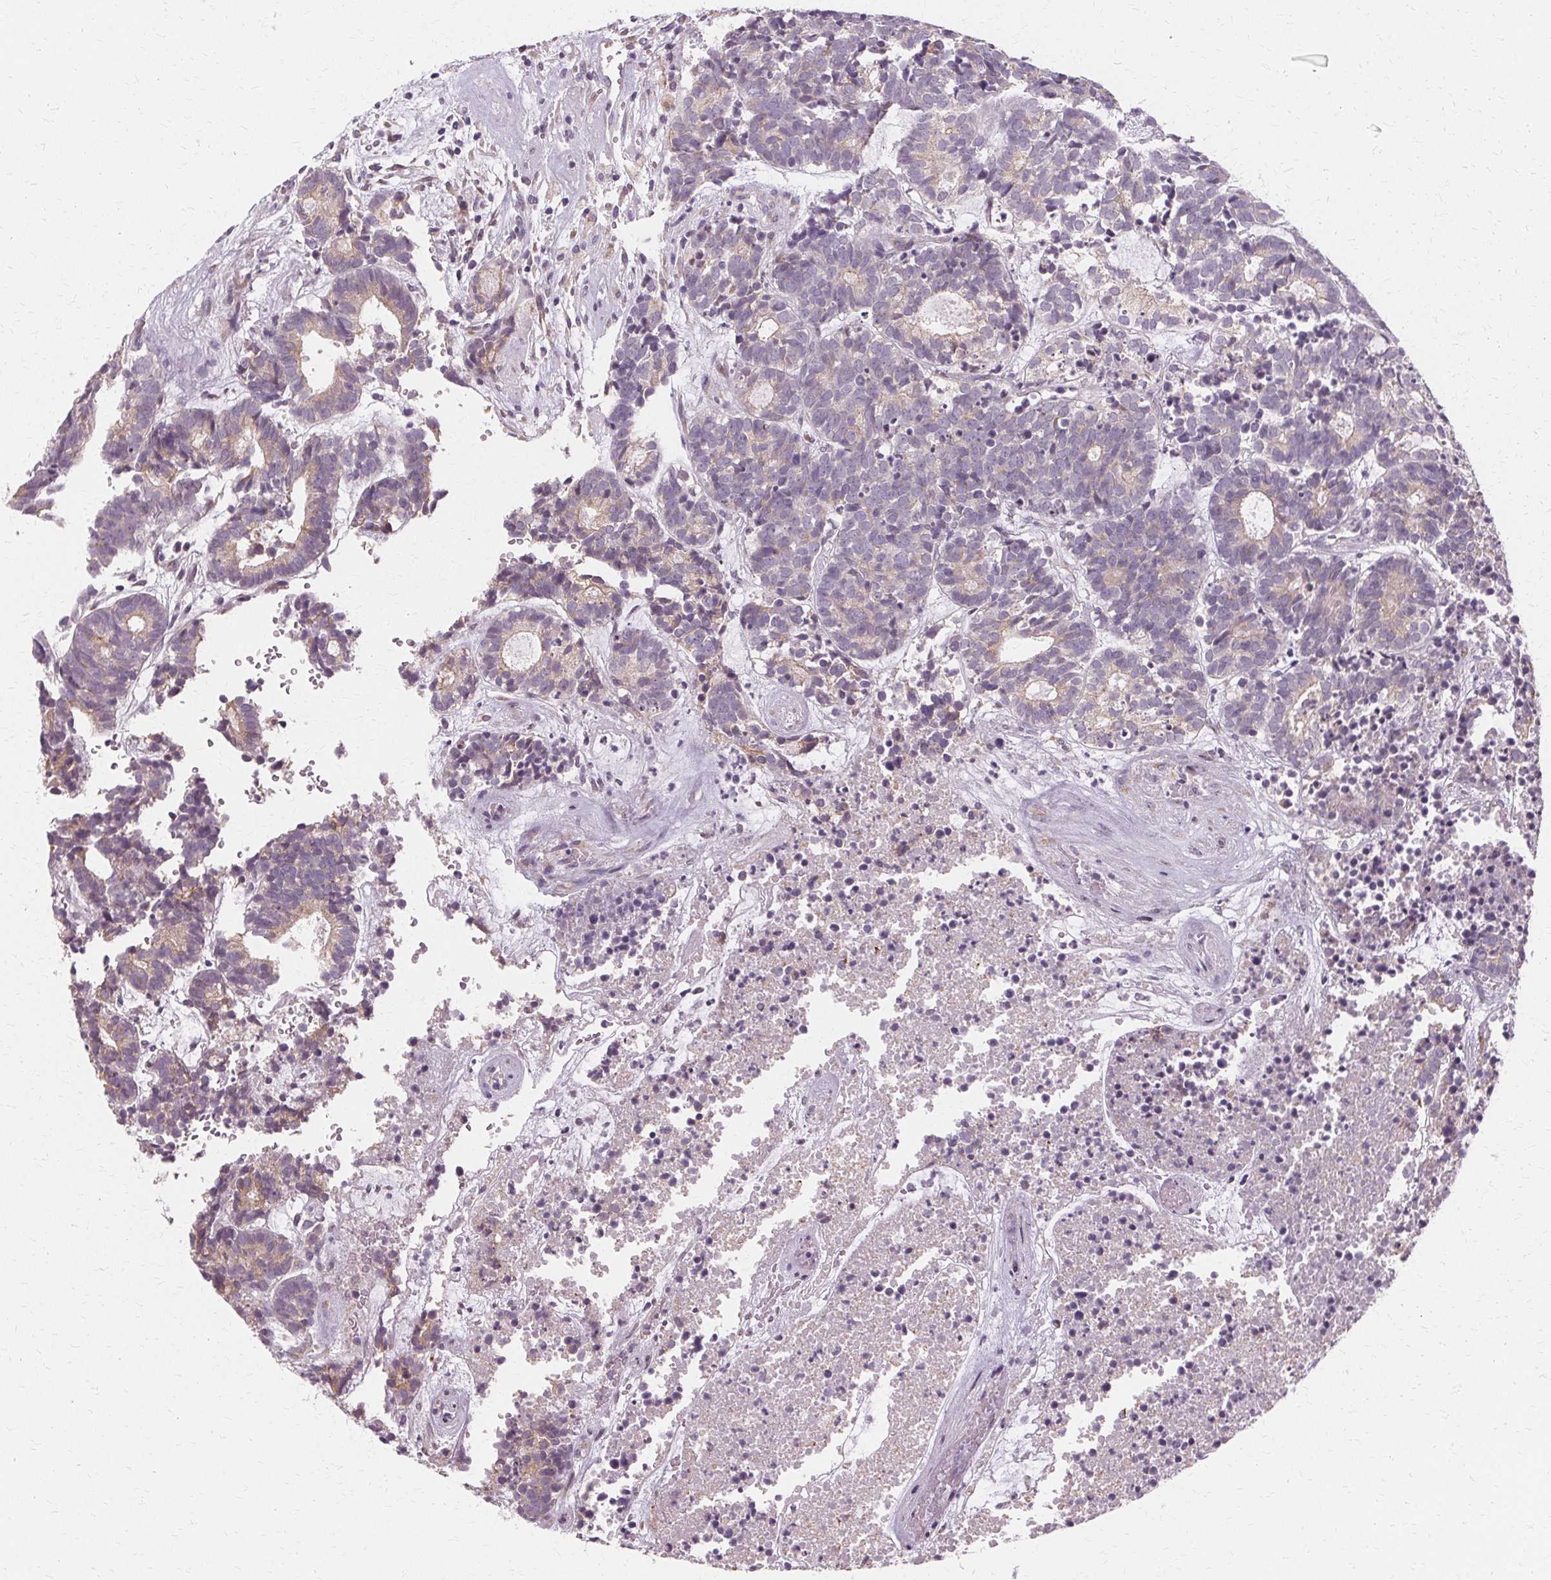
{"staining": {"intensity": "negative", "quantity": "none", "location": "none"}, "tissue": "head and neck cancer", "cell_type": "Tumor cells", "image_type": "cancer", "snomed": [{"axis": "morphology", "description": "Adenocarcinoma, NOS"}, {"axis": "topography", "description": "Head-Neck"}], "caption": "Tumor cells are negative for brown protein staining in head and neck cancer (adenocarcinoma).", "gene": "FCRL3", "patient": {"sex": "female", "age": 81}}